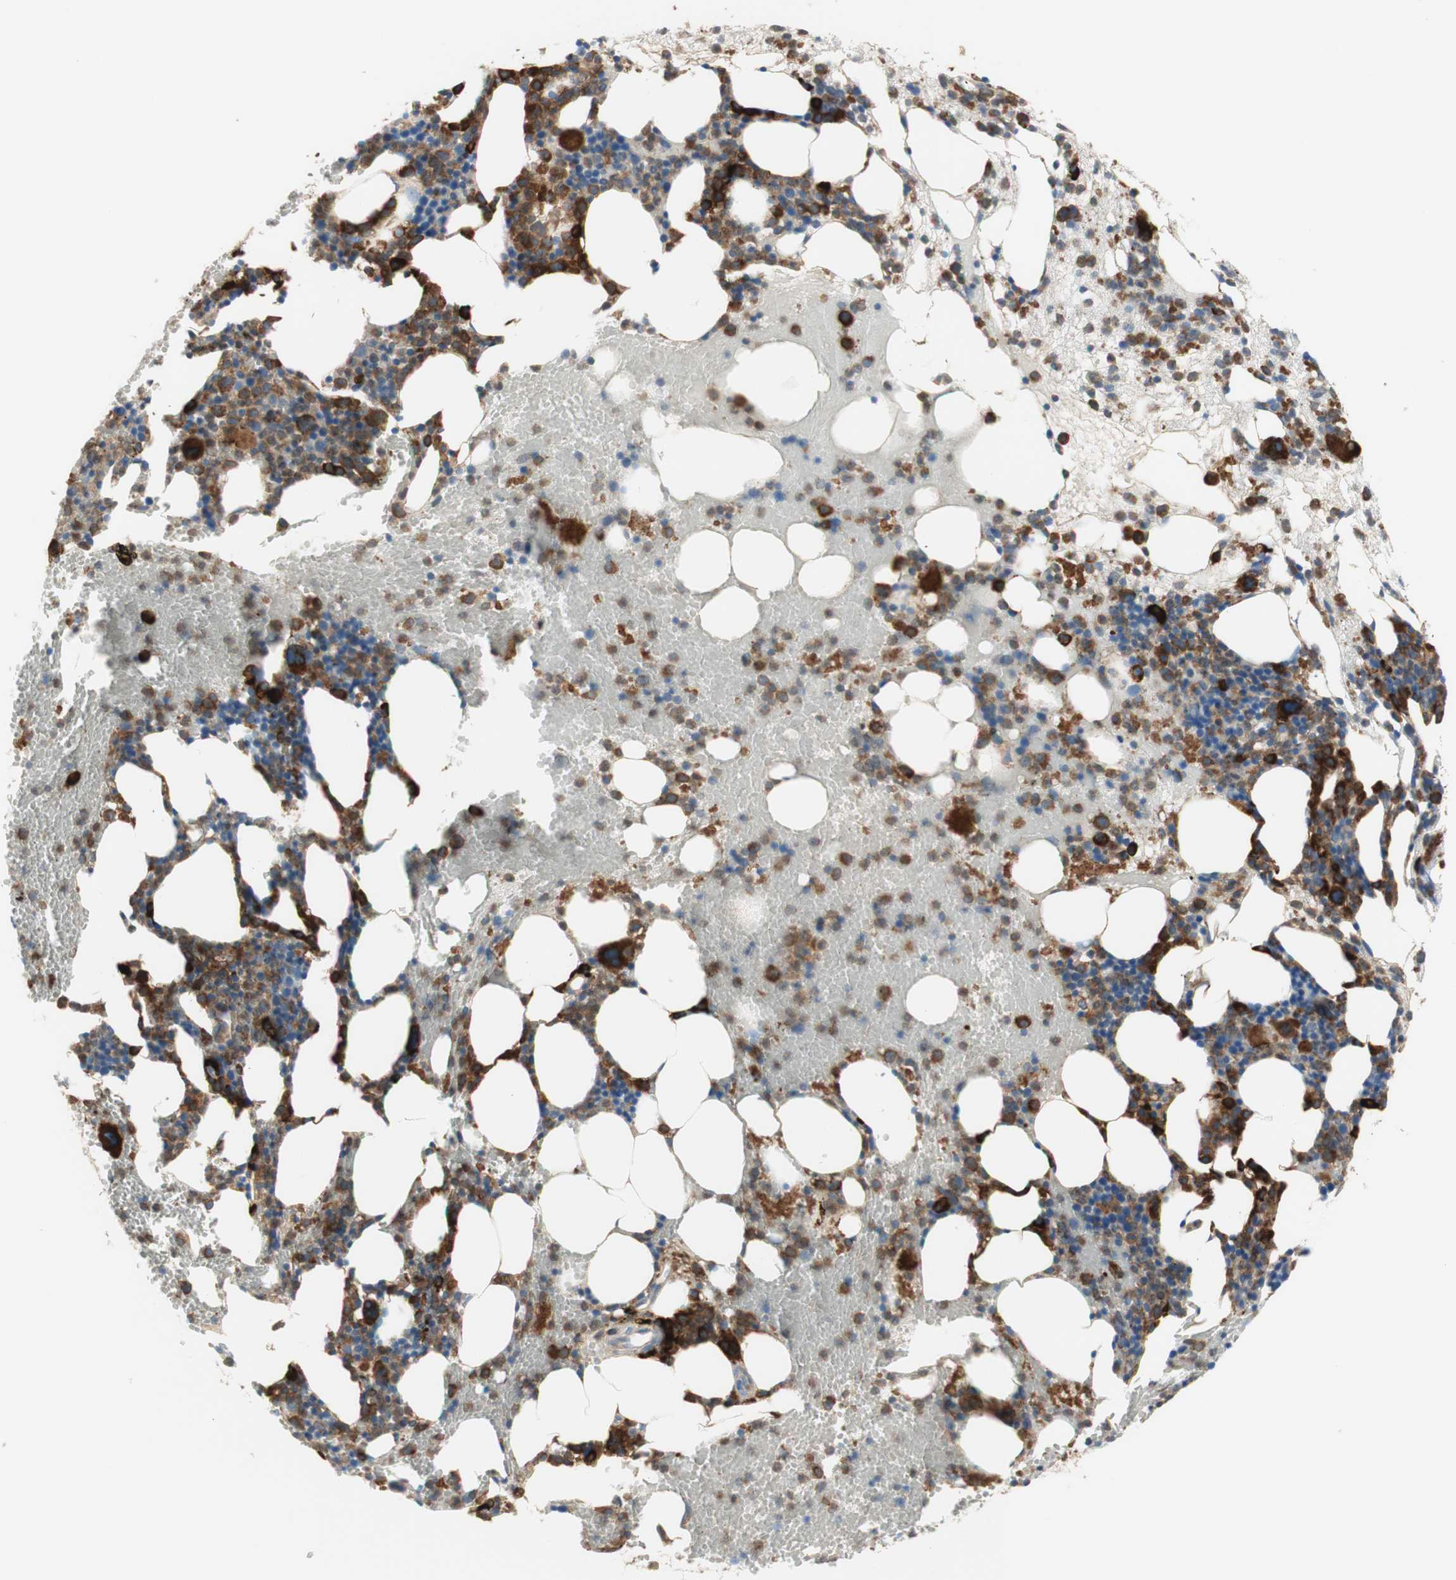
{"staining": {"intensity": "strong", "quantity": "25%-75%", "location": "cytoplasmic/membranous"}, "tissue": "bone marrow", "cell_type": "Hematopoietic cells", "image_type": "normal", "snomed": [{"axis": "morphology", "description": "Normal tissue, NOS"}, {"axis": "morphology", "description": "Inflammation, NOS"}, {"axis": "topography", "description": "Bone marrow"}], "caption": "A high-resolution micrograph shows immunohistochemistry (IHC) staining of normal bone marrow, which displays strong cytoplasmic/membranous positivity in approximately 25%-75% of hematopoietic cells.", "gene": "MANF", "patient": {"sex": "female", "age": 79}}